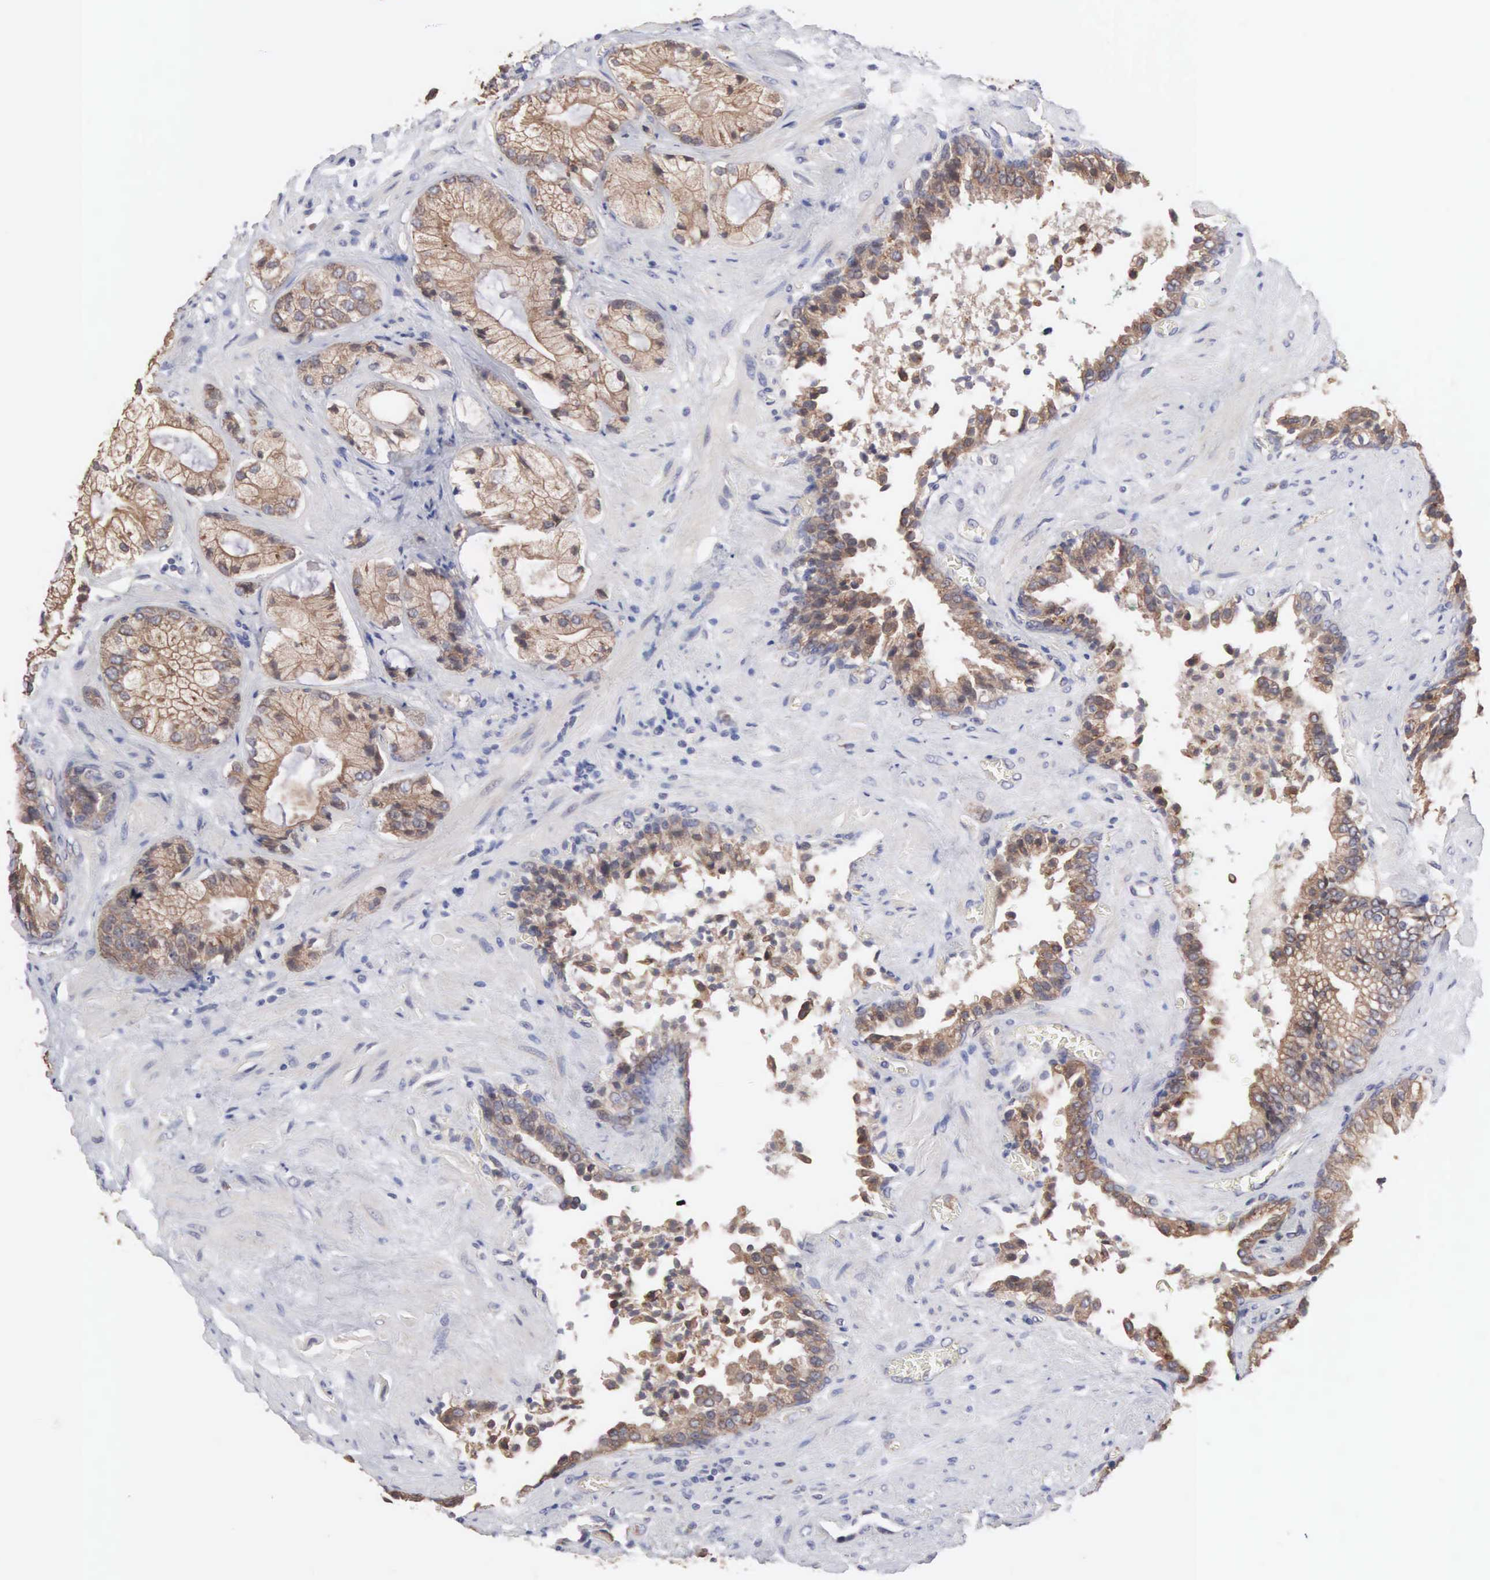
{"staining": {"intensity": "moderate", "quantity": ">75%", "location": "cytoplasmic/membranous"}, "tissue": "prostate cancer", "cell_type": "Tumor cells", "image_type": "cancer", "snomed": [{"axis": "morphology", "description": "Adenocarcinoma, Medium grade"}, {"axis": "topography", "description": "Prostate"}], "caption": "This image displays prostate cancer (medium-grade adenocarcinoma) stained with immunohistochemistry to label a protein in brown. The cytoplasmic/membranous of tumor cells show moderate positivity for the protein. Nuclei are counter-stained blue.", "gene": "INF2", "patient": {"sex": "male", "age": 70}}